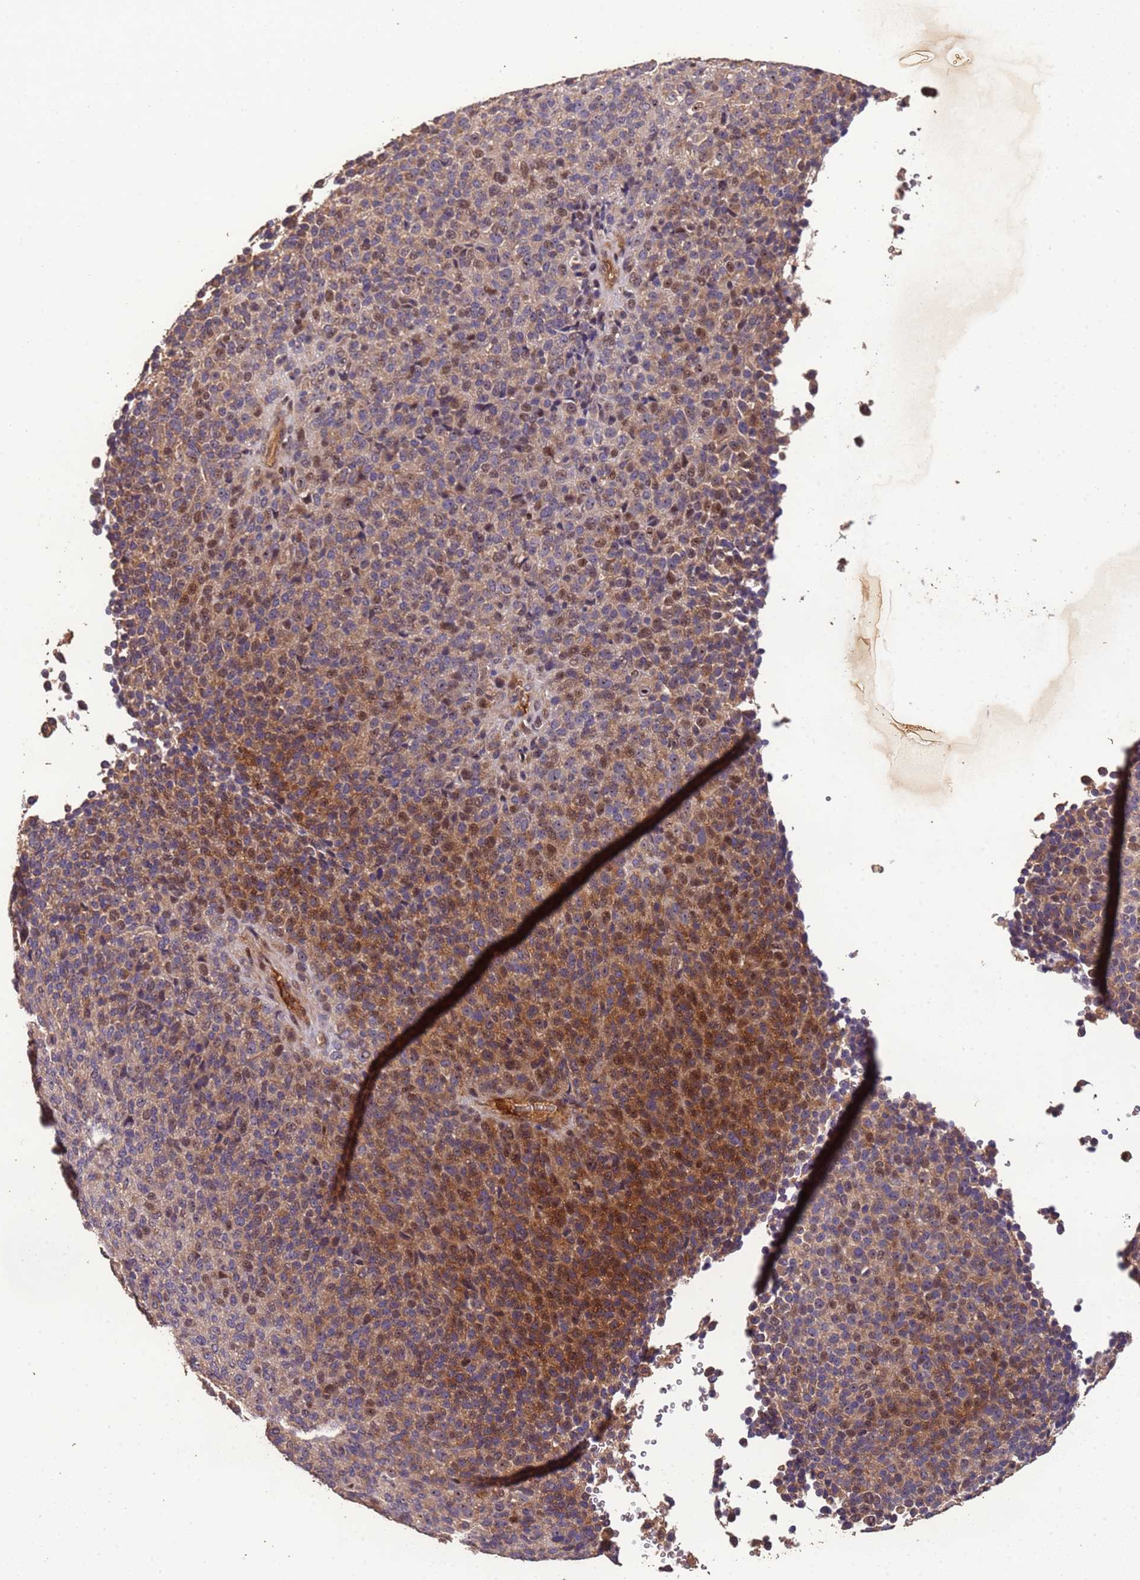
{"staining": {"intensity": "moderate", "quantity": "25%-75%", "location": "cytoplasmic/membranous,nuclear"}, "tissue": "melanoma", "cell_type": "Tumor cells", "image_type": "cancer", "snomed": [{"axis": "morphology", "description": "Malignant melanoma, Metastatic site"}, {"axis": "topography", "description": "Brain"}], "caption": "Immunohistochemical staining of malignant melanoma (metastatic site) exhibits medium levels of moderate cytoplasmic/membranous and nuclear protein expression in approximately 25%-75% of tumor cells.", "gene": "CCDC184", "patient": {"sex": "female", "age": 56}}